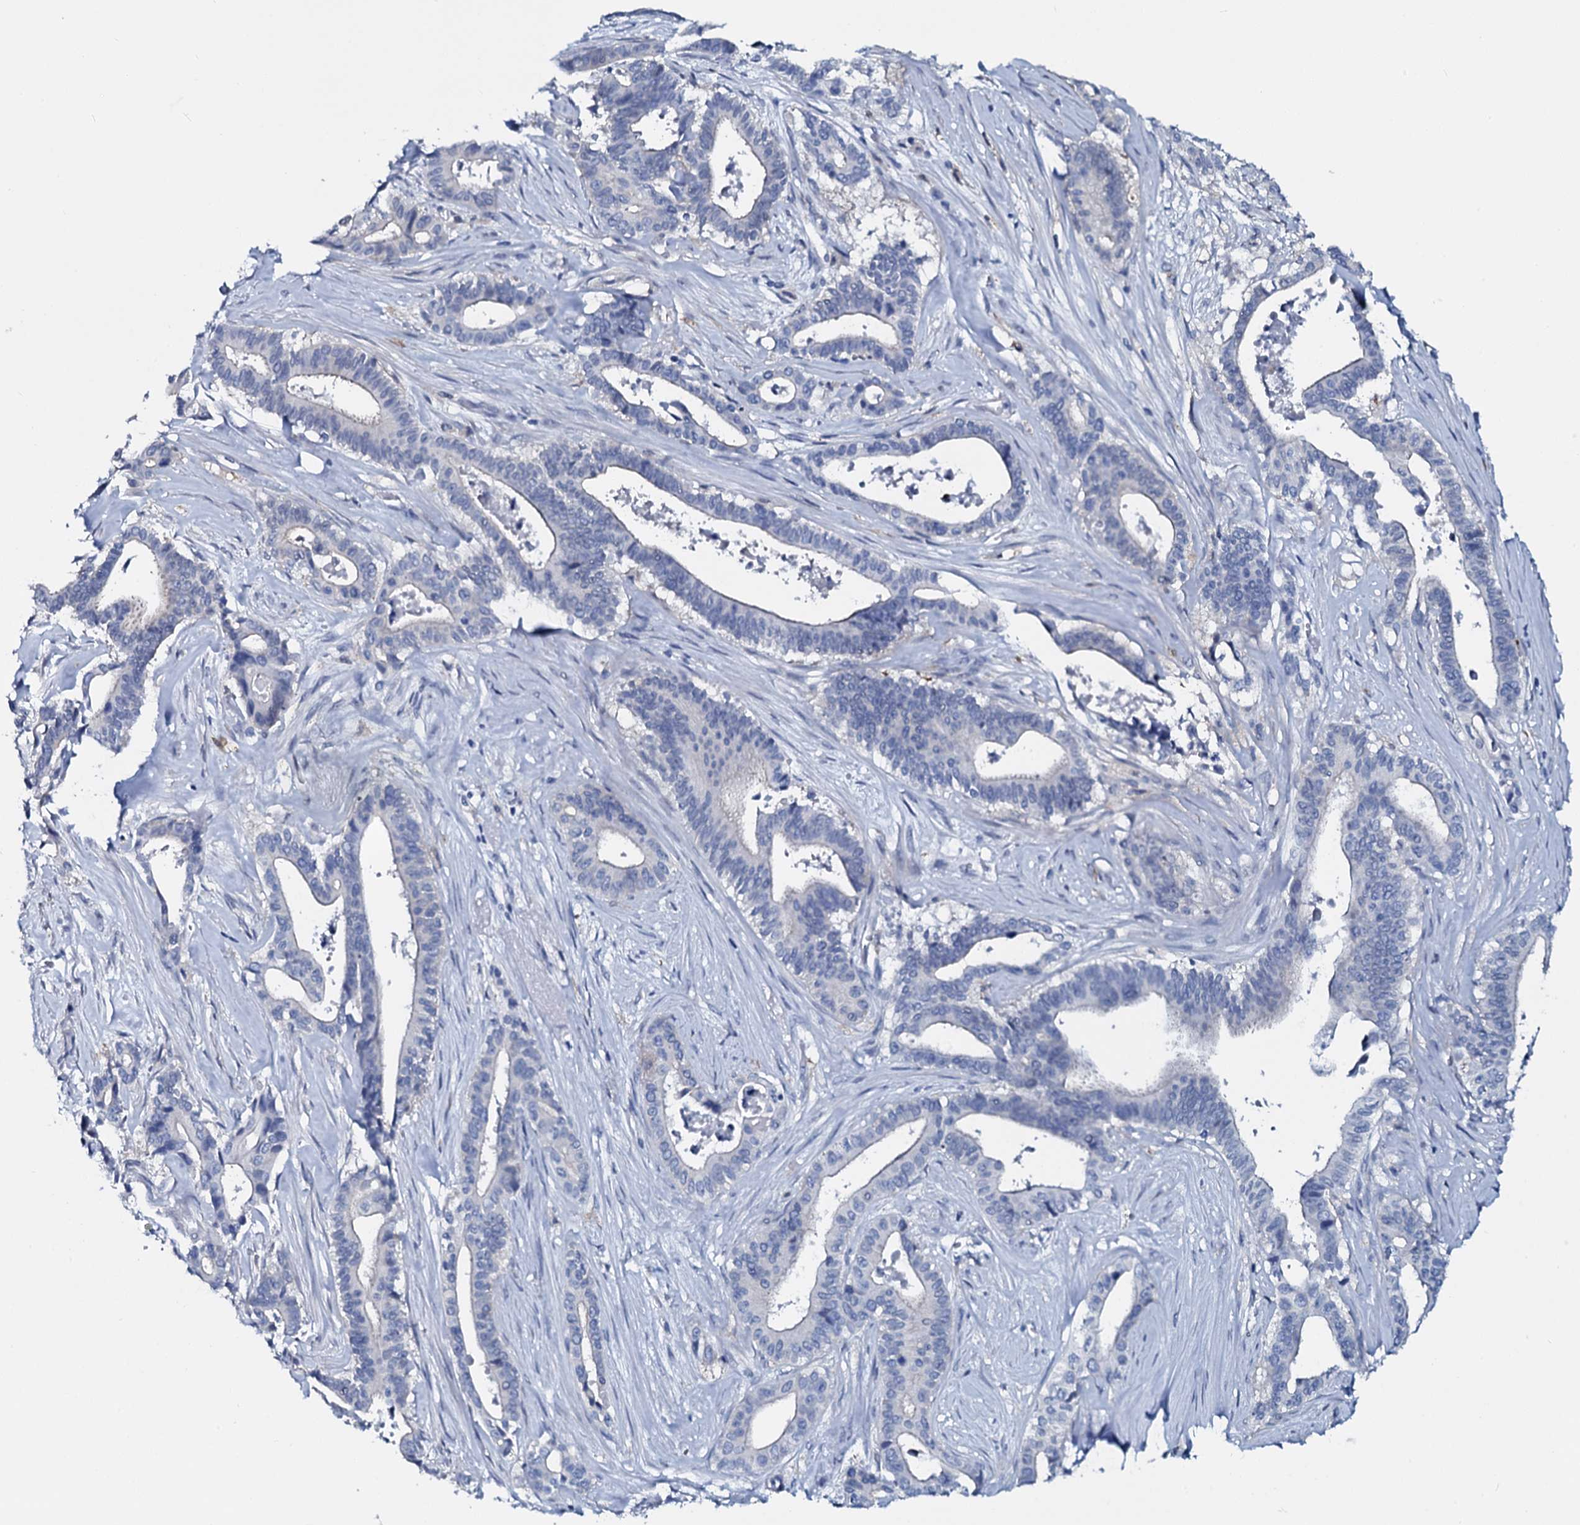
{"staining": {"intensity": "negative", "quantity": "none", "location": "none"}, "tissue": "pancreatic cancer", "cell_type": "Tumor cells", "image_type": "cancer", "snomed": [{"axis": "morphology", "description": "Adenocarcinoma, NOS"}, {"axis": "topography", "description": "Pancreas"}], "caption": "Tumor cells are negative for brown protein staining in adenocarcinoma (pancreatic).", "gene": "SLC4A7", "patient": {"sex": "female", "age": 77}}